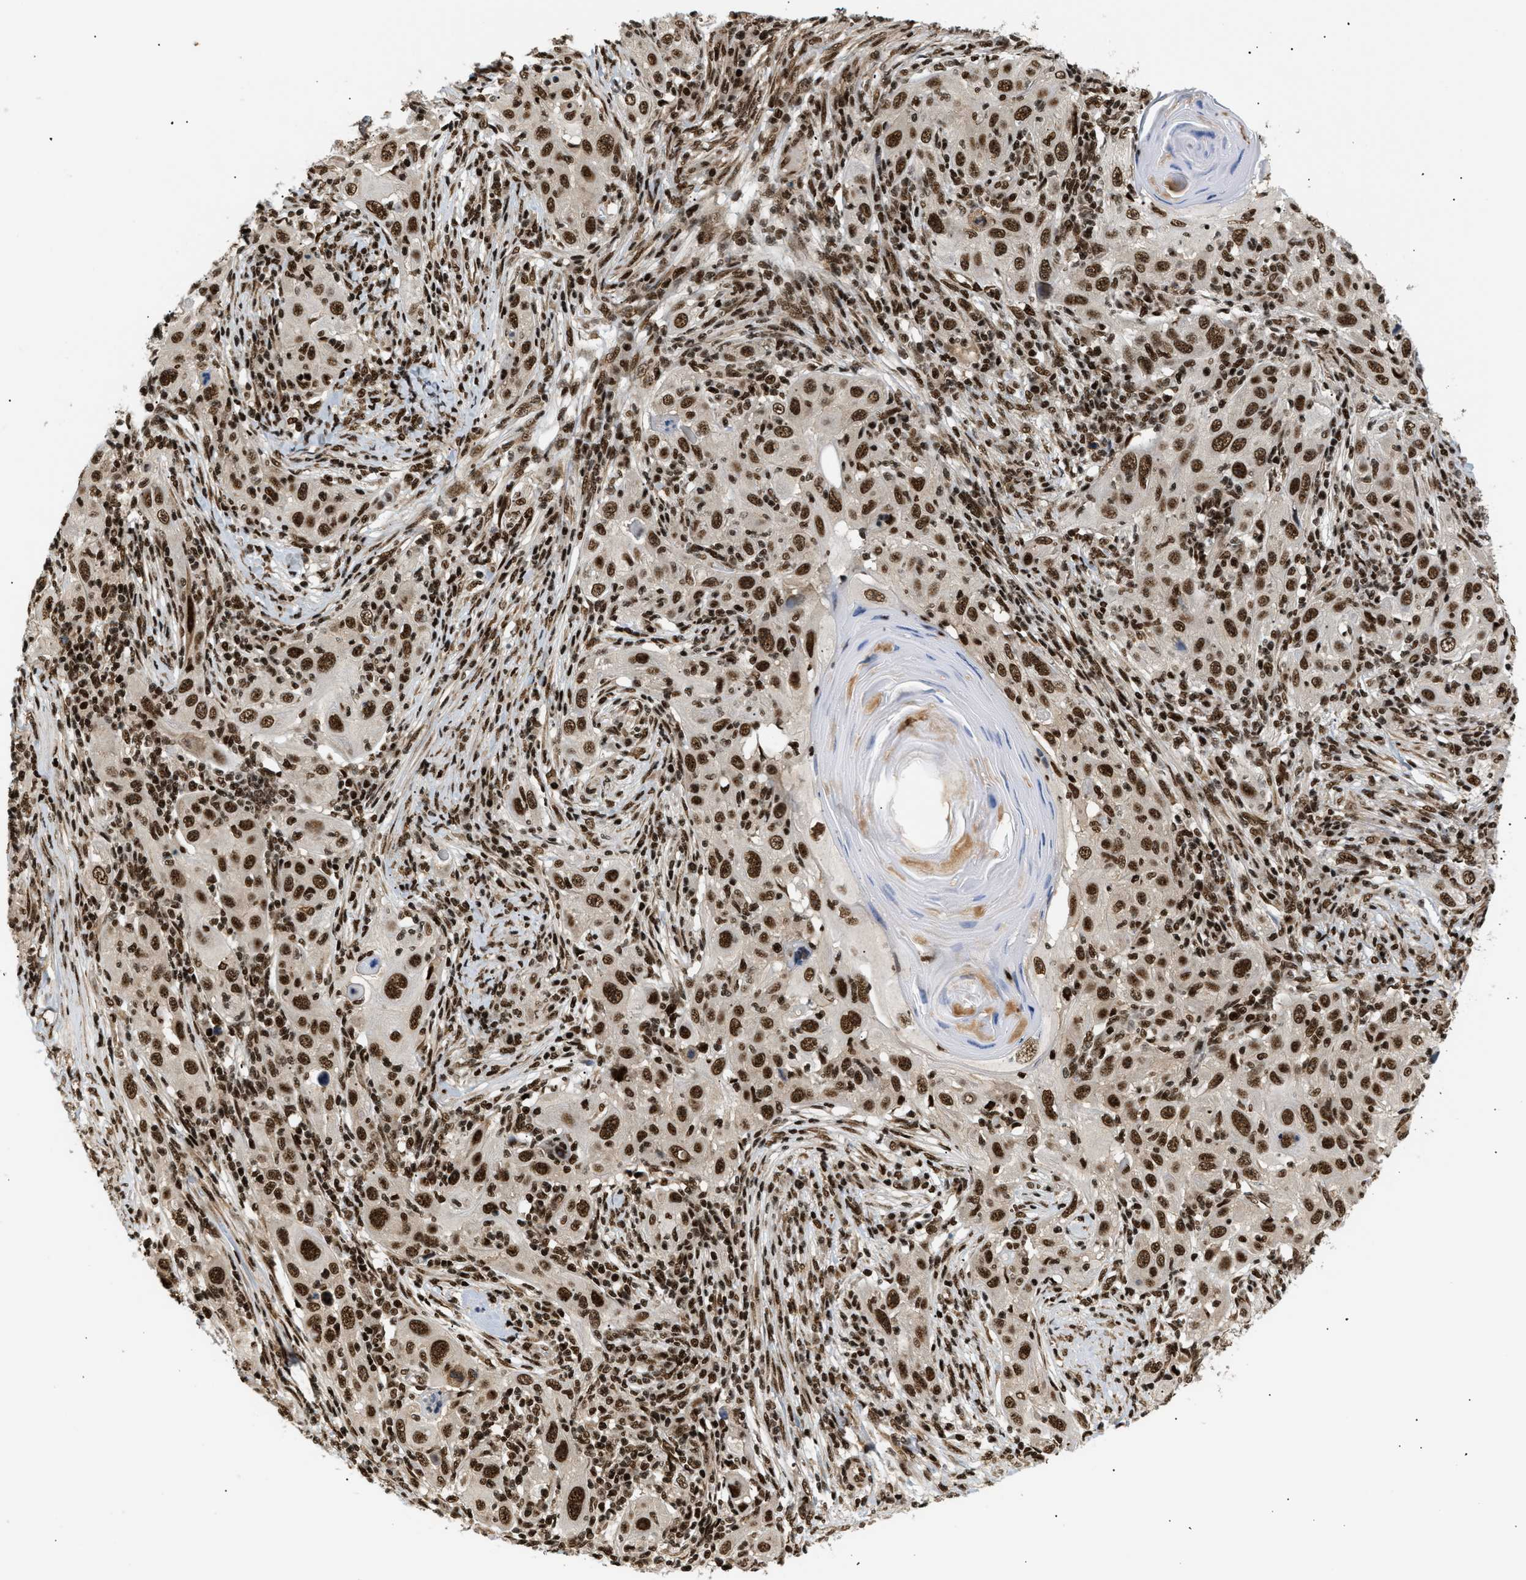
{"staining": {"intensity": "strong", "quantity": ">75%", "location": "nuclear"}, "tissue": "skin cancer", "cell_type": "Tumor cells", "image_type": "cancer", "snomed": [{"axis": "morphology", "description": "Squamous cell carcinoma, NOS"}, {"axis": "topography", "description": "Skin"}], "caption": "Skin cancer was stained to show a protein in brown. There is high levels of strong nuclear staining in about >75% of tumor cells.", "gene": "RBM5", "patient": {"sex": "female", "age": 88}}